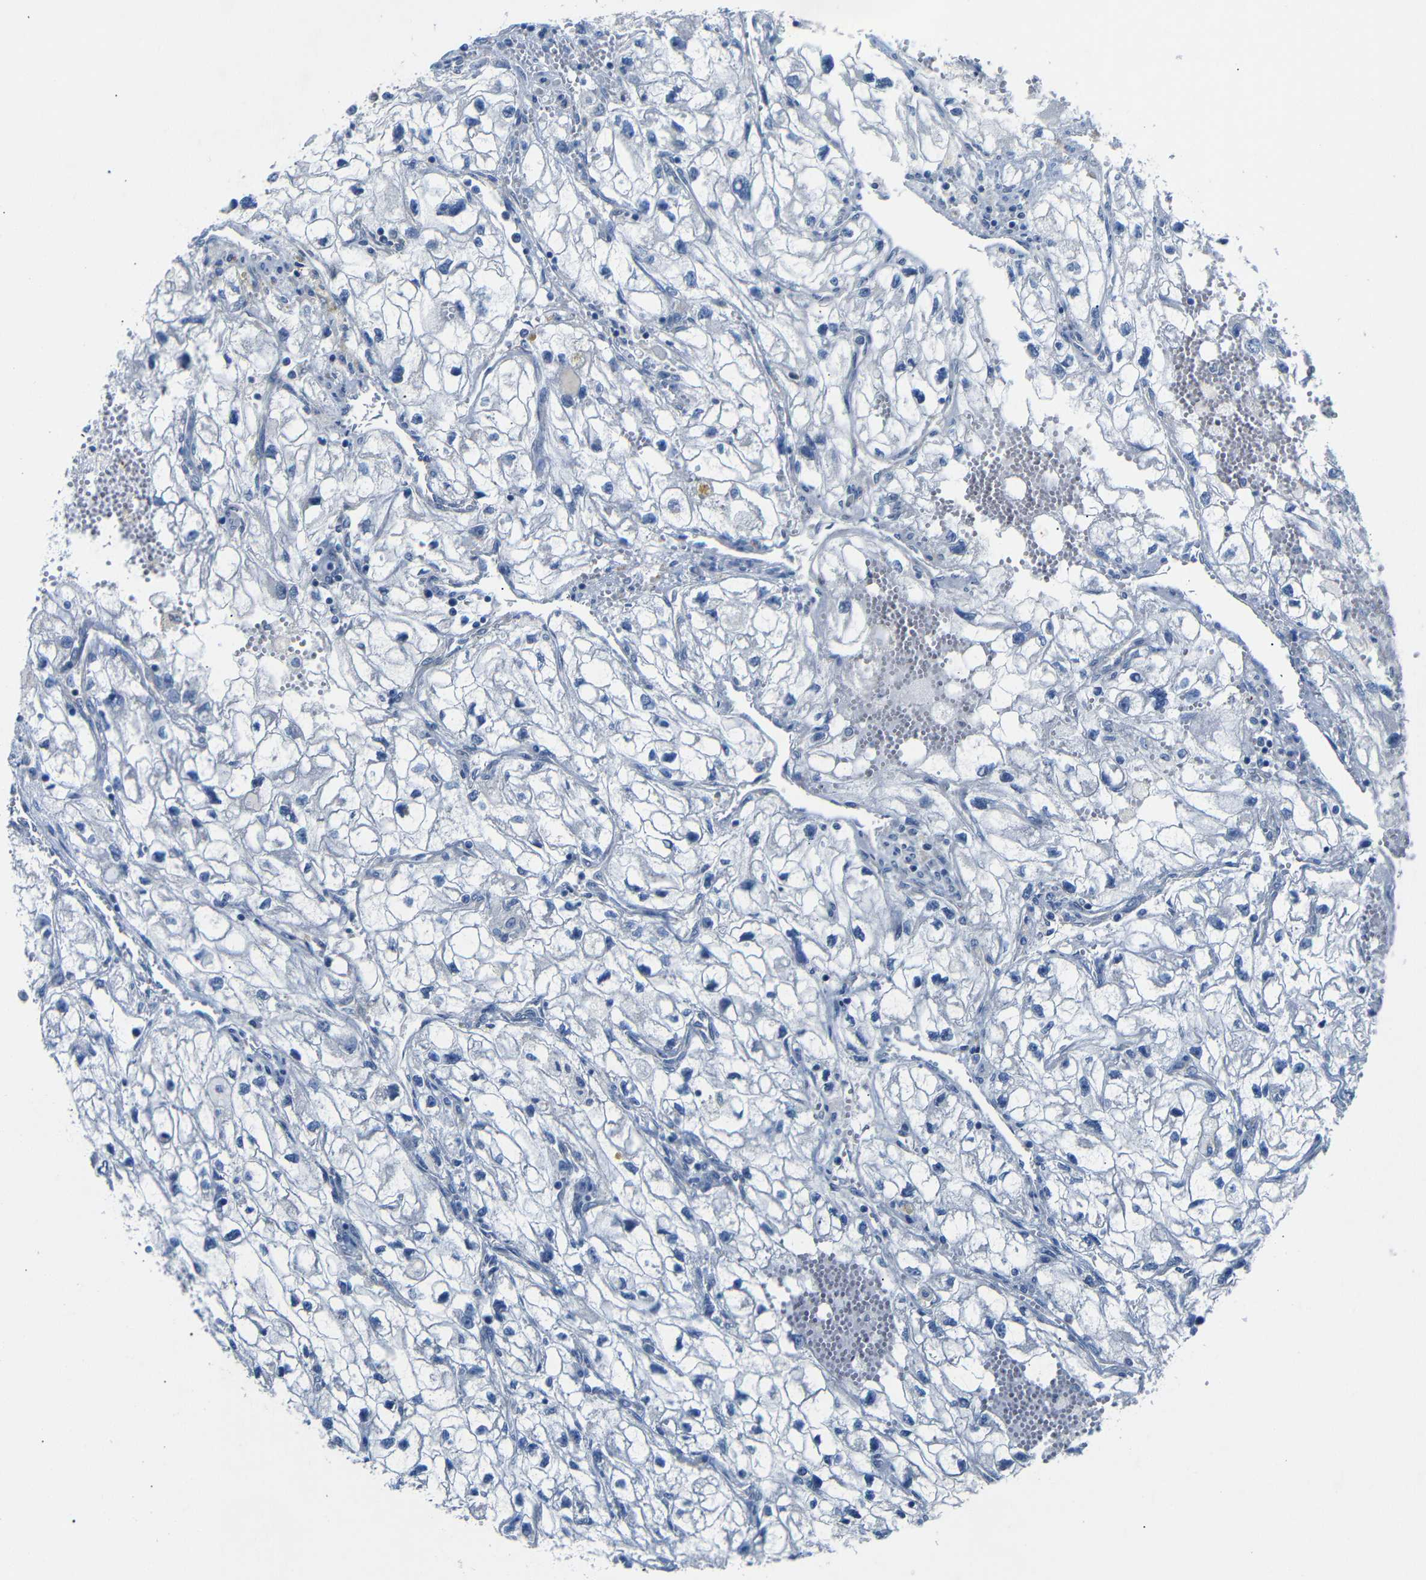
{"staining": {"intensity": "negative", "quantity": "none", "location": "none"}, "tissue": "renal cancer", "cell_type": "Tumor cells", "image_type": "cancer", "snomed": [{"axis": "morphology", "description": "Adenocarcinoma, NOS"}, {"axis": "topography", "description": "Kidney"}], "caption": "The IHC histopathology image has no significant positivity in tumor cells of renal cancer tissue. Brightfield microscopy of immunohistochemistry stained with DAB (3,3'-diaminobenzidine) (brown) and hematoxylin (blue), captured at high magnification.", "gene": "DCP1A", "patient": {"sex": "female", "age": 70}}